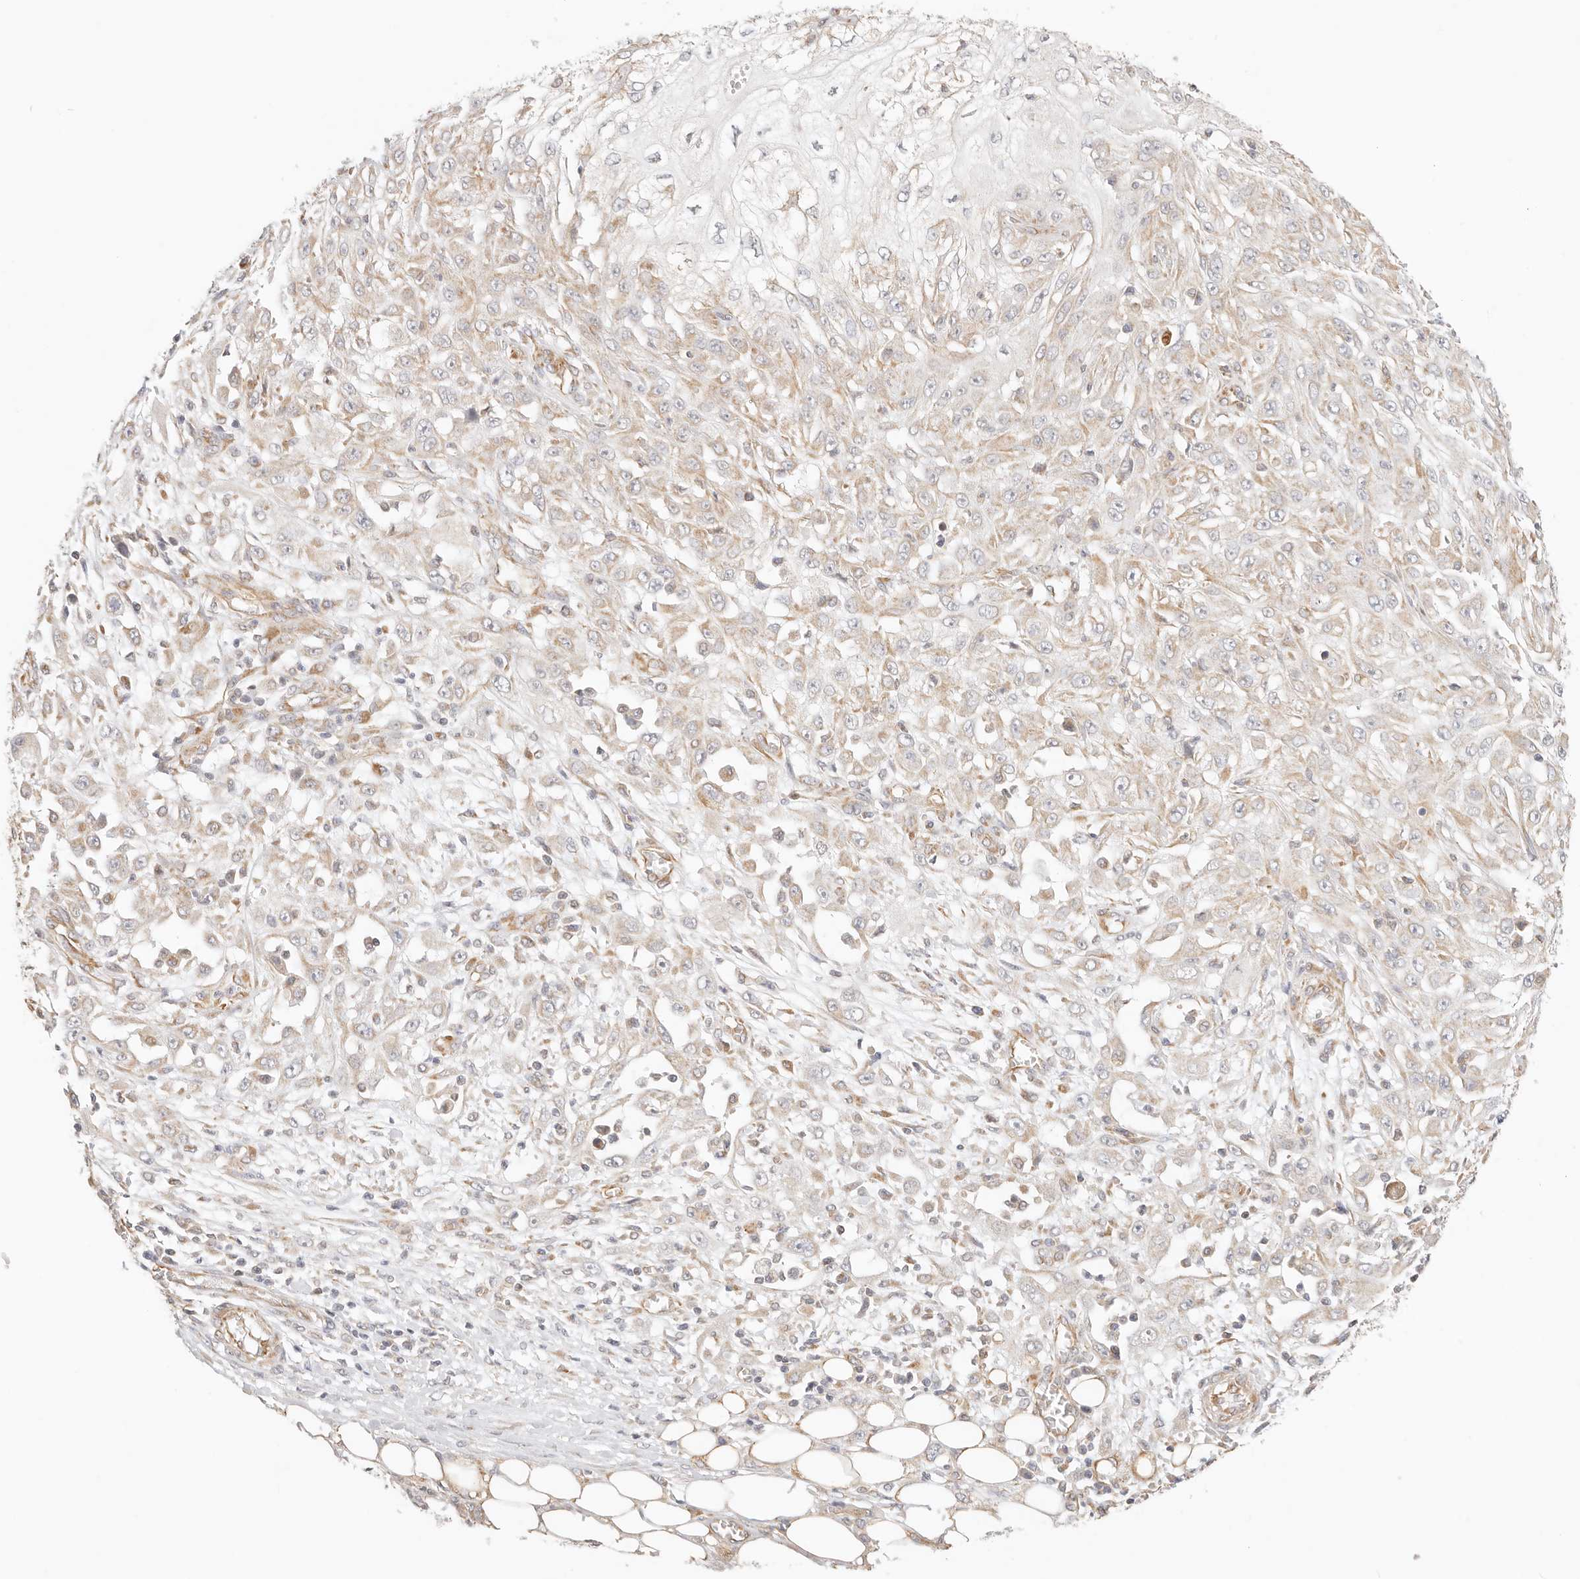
{"staining": {"intensity": "weak", "quantity": ">75%", "location": "cytoplasmic/membranous"}, "tissue": "skin cancer", "cell_type": "Tumor cells", "image_type": "cancer", "snomed": [{"axis": "morphology", "description": "Squamous cell carcinoma, NOS"}, {"axis": "morphology", "description": "Squamous cell carcinoma, metastatic, NOS"}, {"axis": "topography", "description": "Skin"}, {"axis": "topography", "description": "Lymph node"}], "caption": "Skin metastatic squamous cell carcinoma stained with a protein marker displays weak staining in tumor cells.", "gene": "ZC3H11A", "patient": {"sex": "male", "age": 75}}